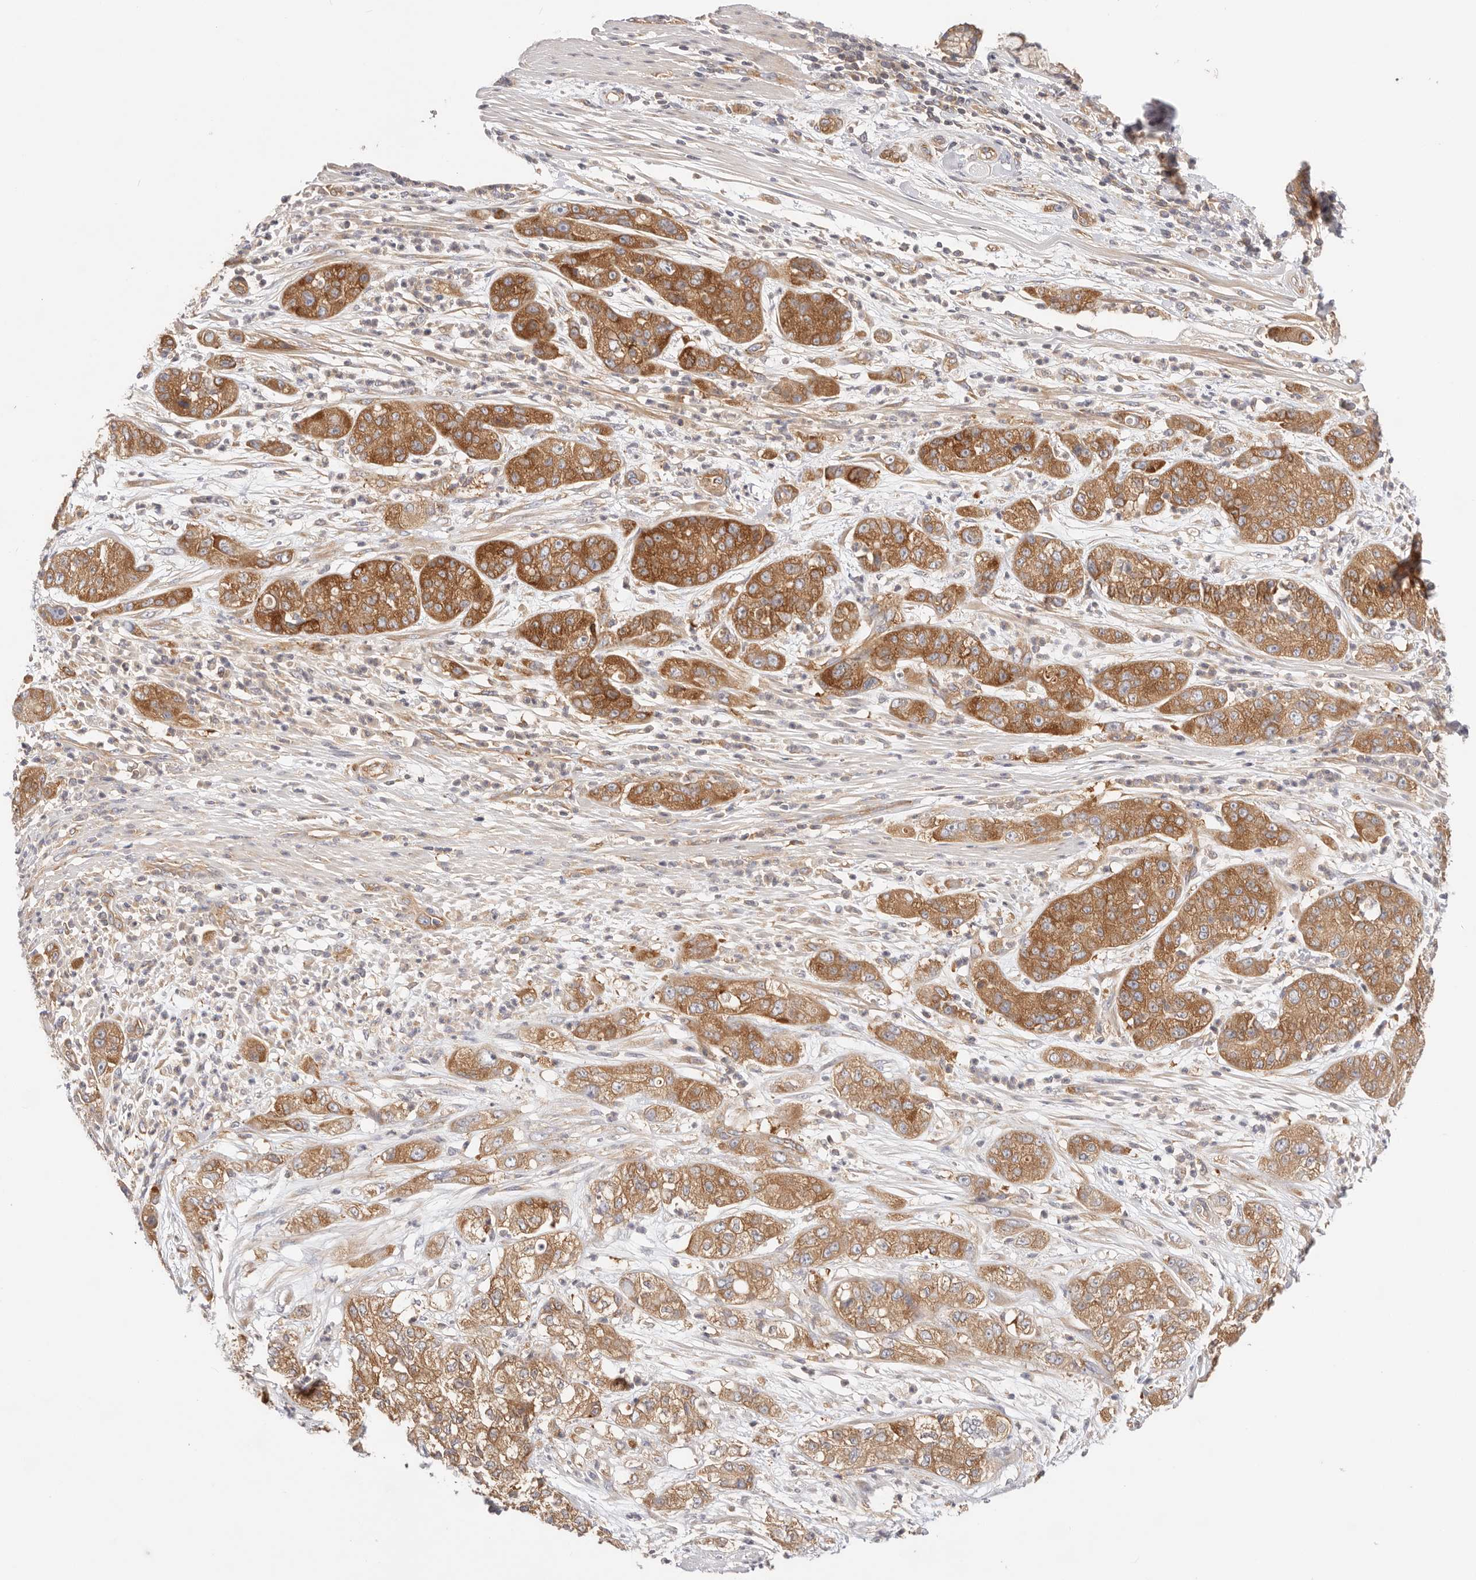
{"staining": {"intensity": "moderate", "quantity": ">75%", "location": "cytoplasmic/membranous"}, "tissue": "pancreatic cancer", "cell_type": "Tumor cells", "image_type": "cancer", "snomed": [{"axis": "morphology", "description": "Adenocarcinoma, NOS"}, {"axis": "topography", "description": "Pancreas"}], "caption": "Brown immunohistochemical staining in pancreatic adenocarcinoma reveals moderate cytoplasmic/membranous staining in approximately >75% of tumor cells.", "gene": "KCMF1", "patient": {"sex": "female", "age": 78}}